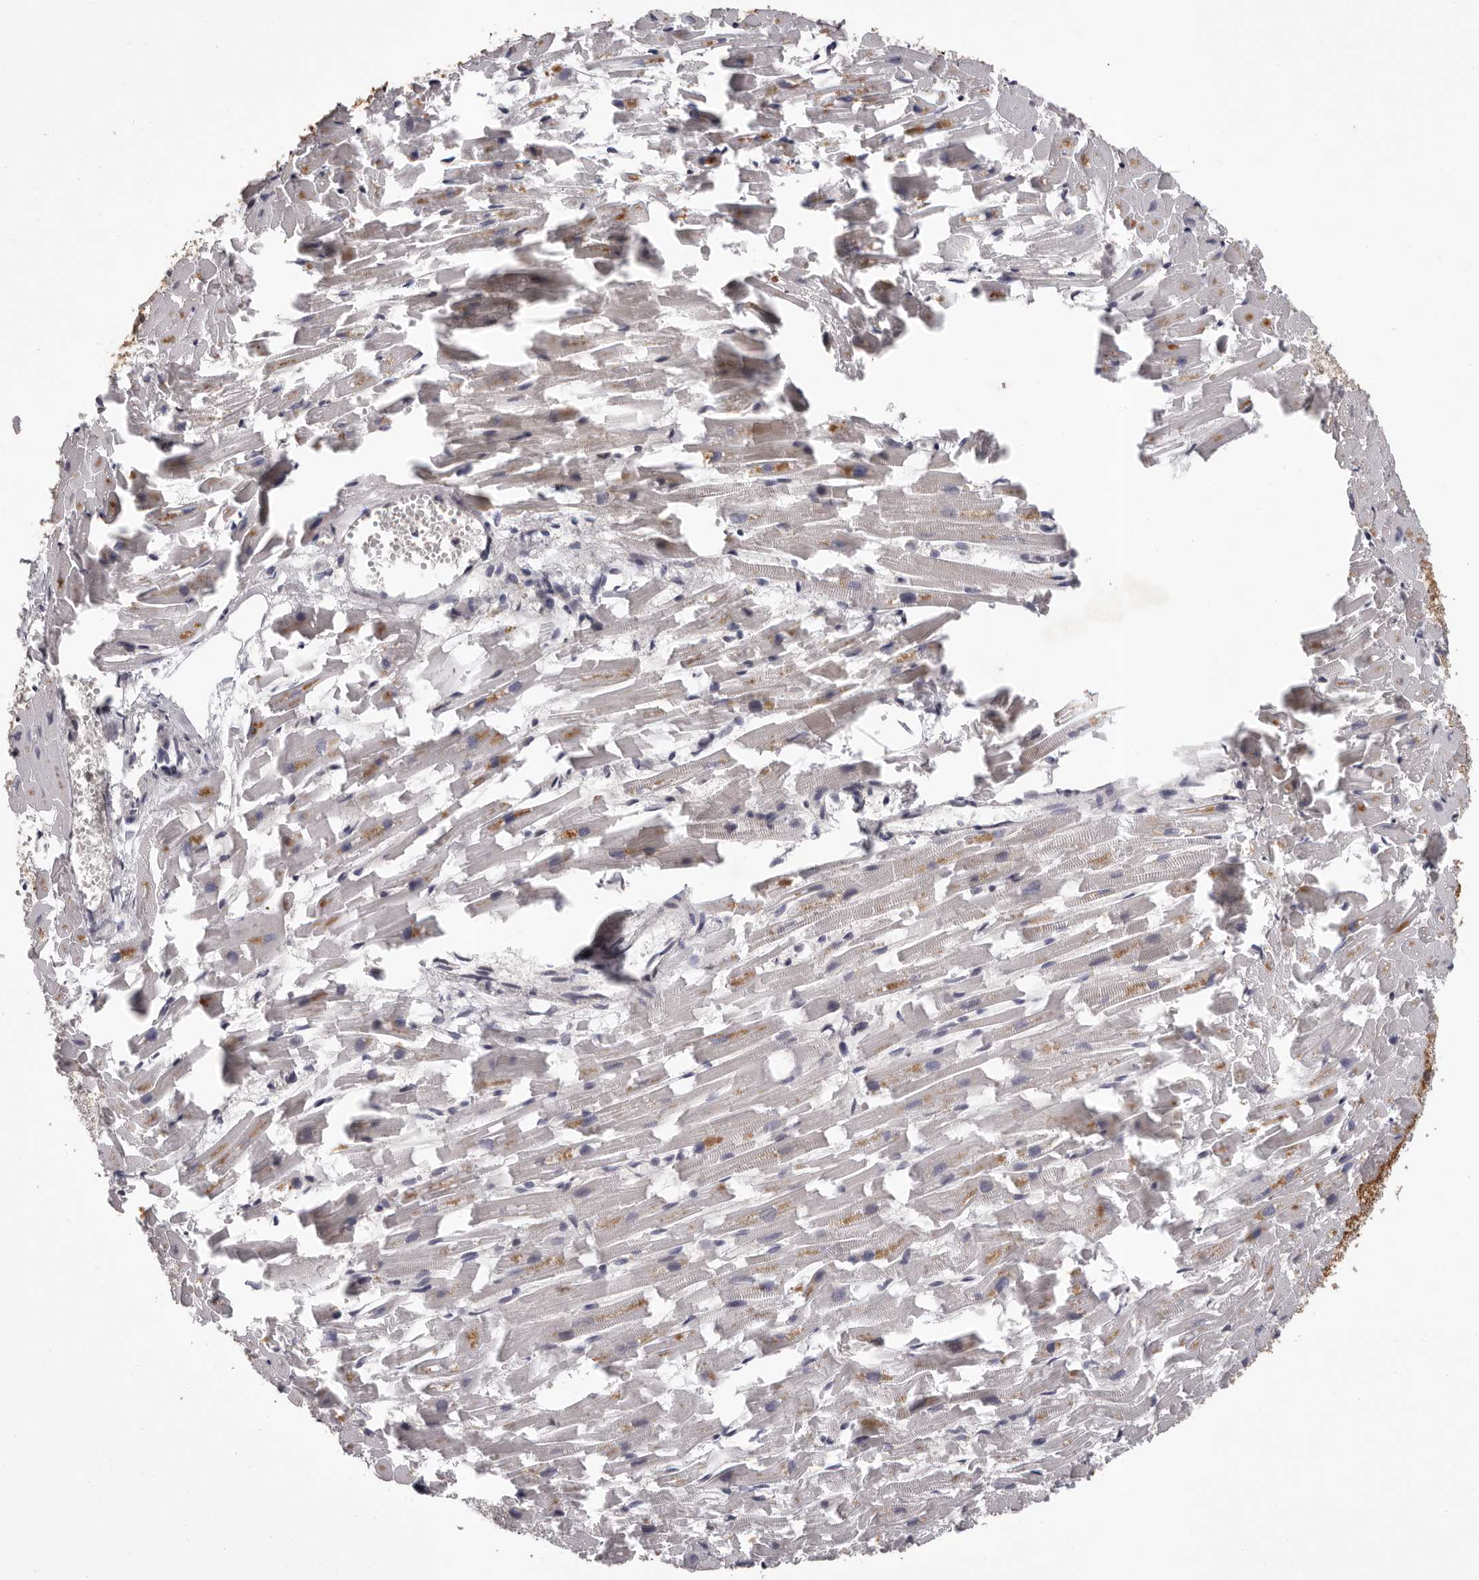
{"staining": {"intensity": "moderate", "quantity": "<25%", "location": "cytoplasmic/membranous"}, "tissue": "heart muscle", "cell_type": "Cardiomyocytes", "image_type": "normal", "snomed": [{"axis": "morphology", "description": "Normal tissue, NOS"}, {"axis": "topography", "description": "Heart"}], "caption": "A histopathology image showing moderate cytoplasmic/membranous positivity in about <25% of cardiomyocytes in benign heart muscle, as visualized by brown immunohistochemical staining.", "gene": "MED8", "patient": {"sex": "female", "age": 64}}